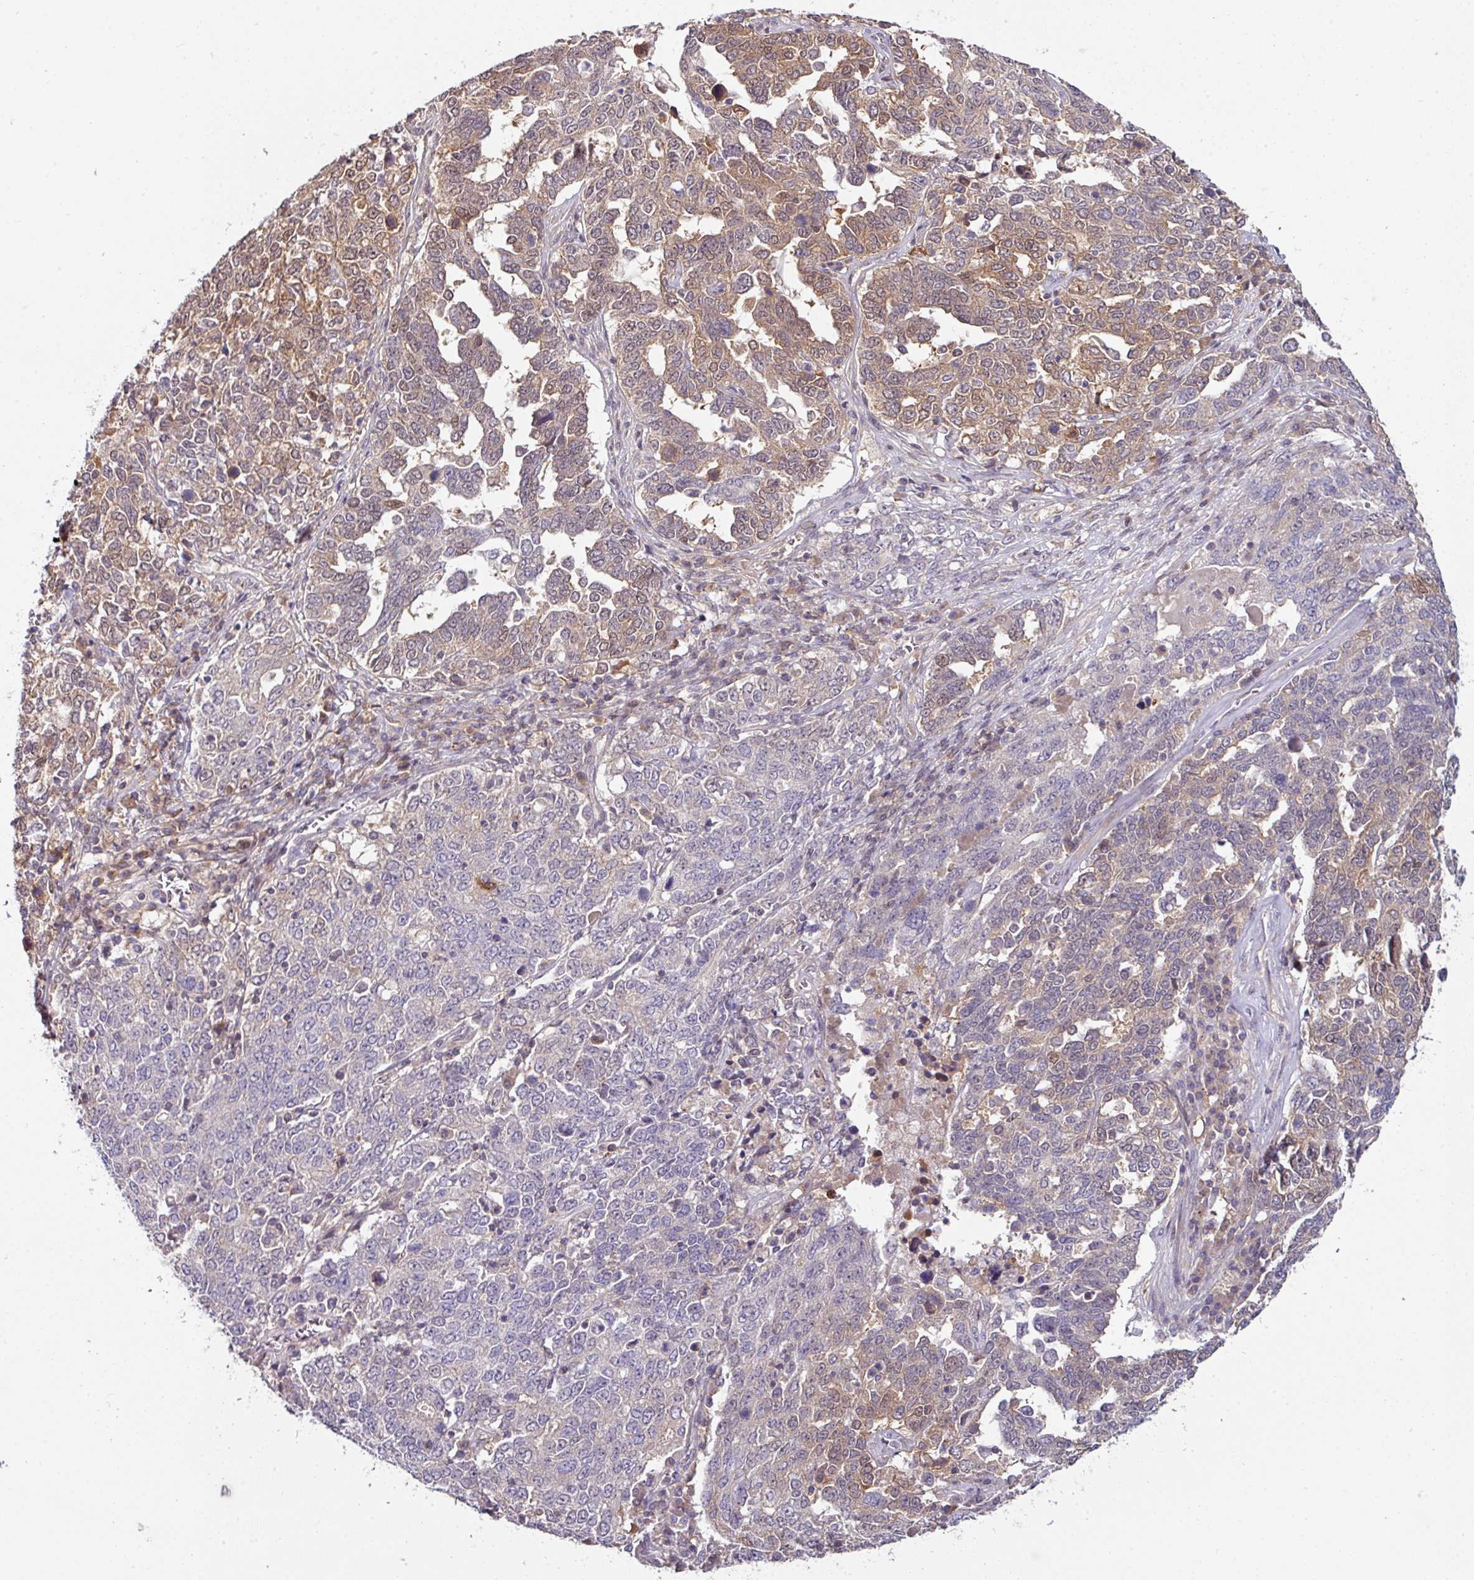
{"staining": {"intensity": "moderate", "quantity": "25%-75%", "location": "cytoplasmic/membranous"}, "tissue": "ovarian cancer", "cell_type": "Tumor cells", "image_type": "cancer", "snomed": [{"axis": "morphology", "description": "Carcinoma, endometroid"}, {"axis": "topography", "description": "Ovary"}], "caption": "Protein staining by immunohistochemistry (IHC) demonstrates moderate cytoplasmic/membranous staining in approximately 25%-75% of tumor cells in endometroid carcinoma (ovarian).", "gene": "SLAMF6", "patient": {"sex": "female", "age": 62}}